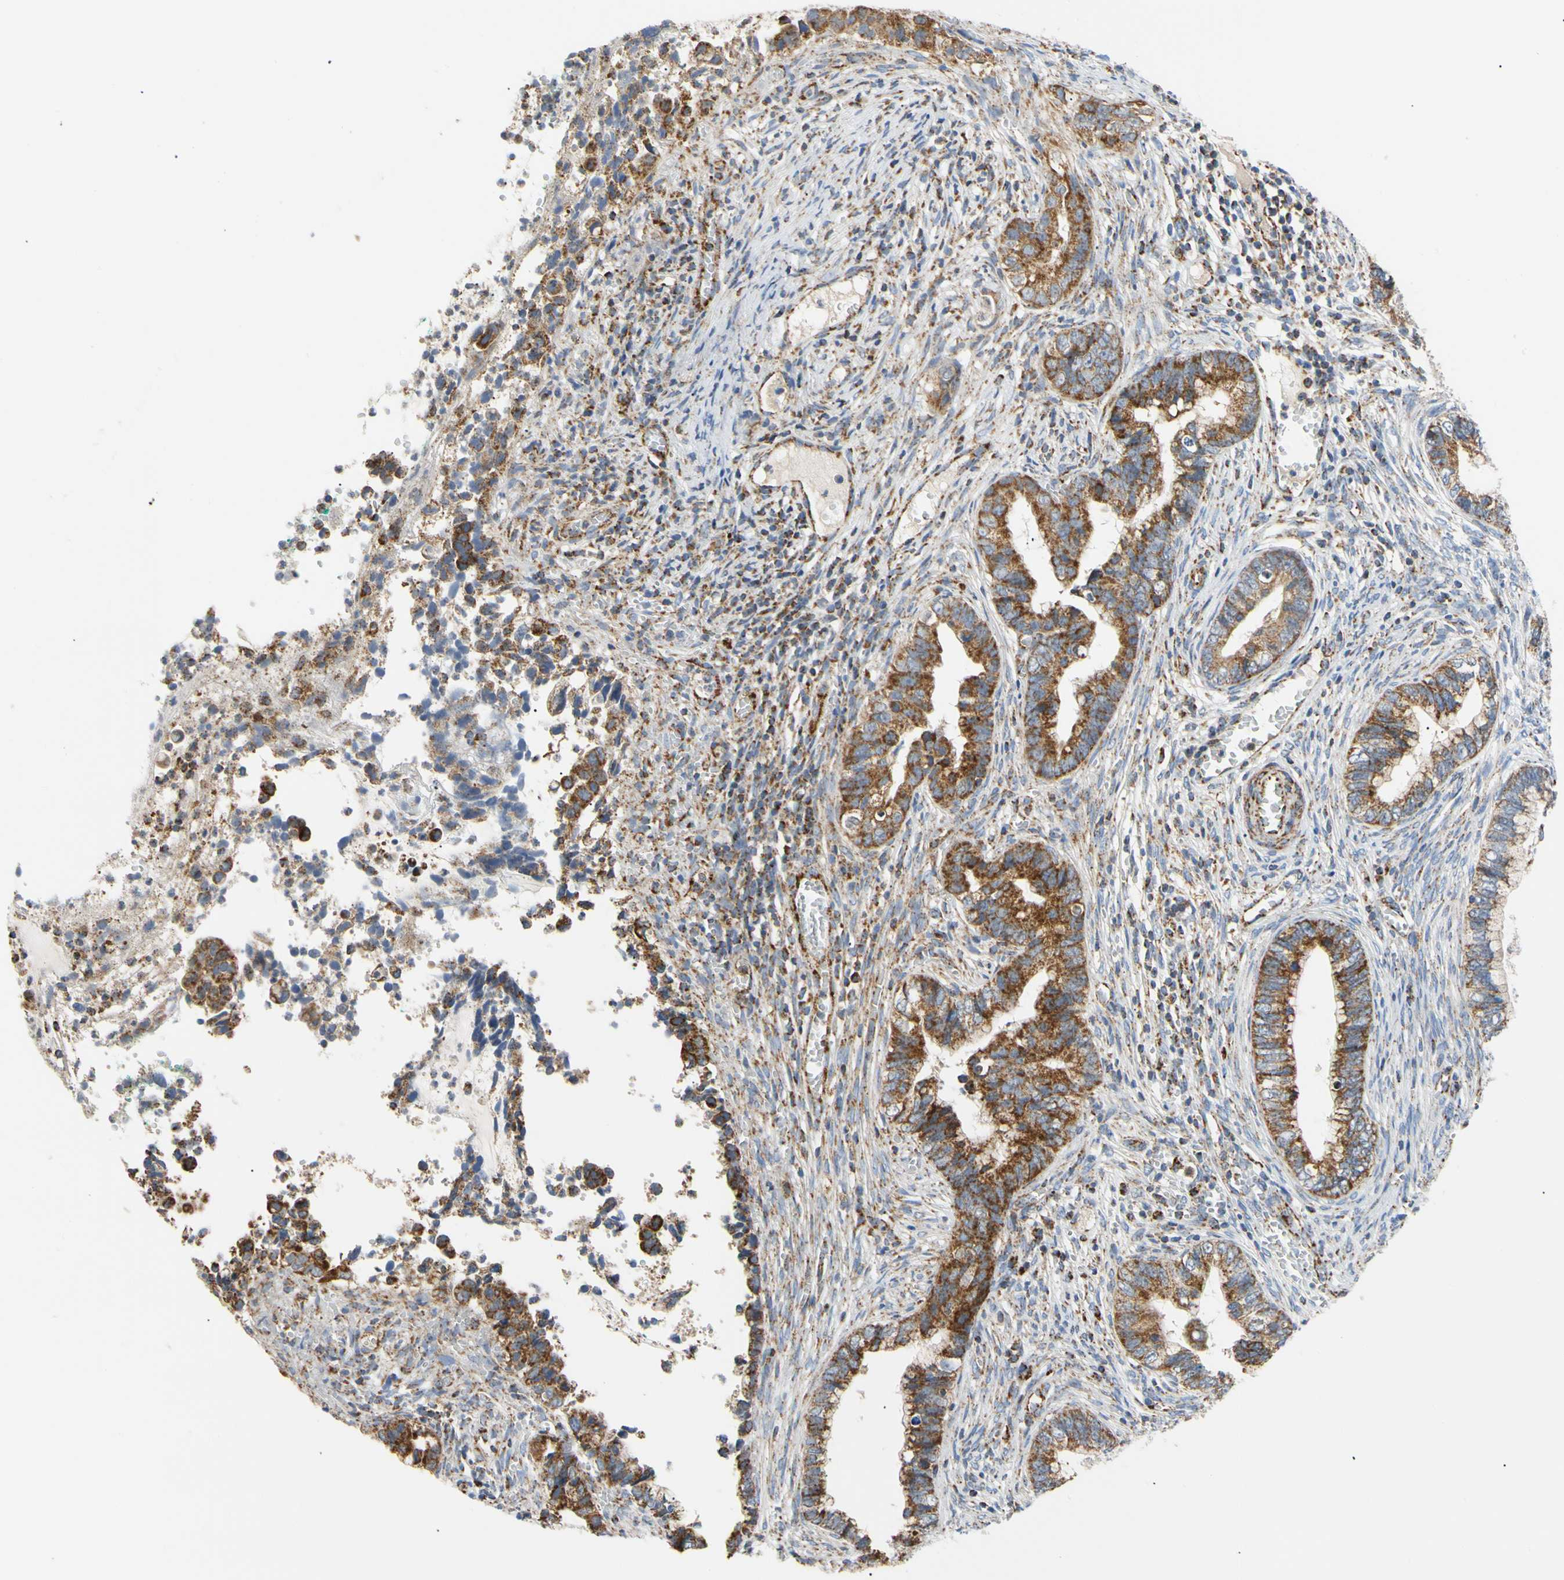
{"staining": {"intensity": "strong", "quantity": "25%-75%", "location": "cytoplasmic/membranous"}, "tissue": "cervical cancer", "cell_type": "Tumor cells", "image_type": "cancer", "snomed": [{"axis": "morphology", "description": "Adenocarcinoma, NOS"}, {"axis": "topography", "description": "Cervix"}], "caption": "Protein expression analysis of human cervical cancer reveals strong cytoplasmic/membranous positivity in approximately 25%-75% of tumor cells. (IHC, brightfield microscopy, high magnification).", "gene": "ACAT1", "patient": {"sex": "female", "age": 44}}